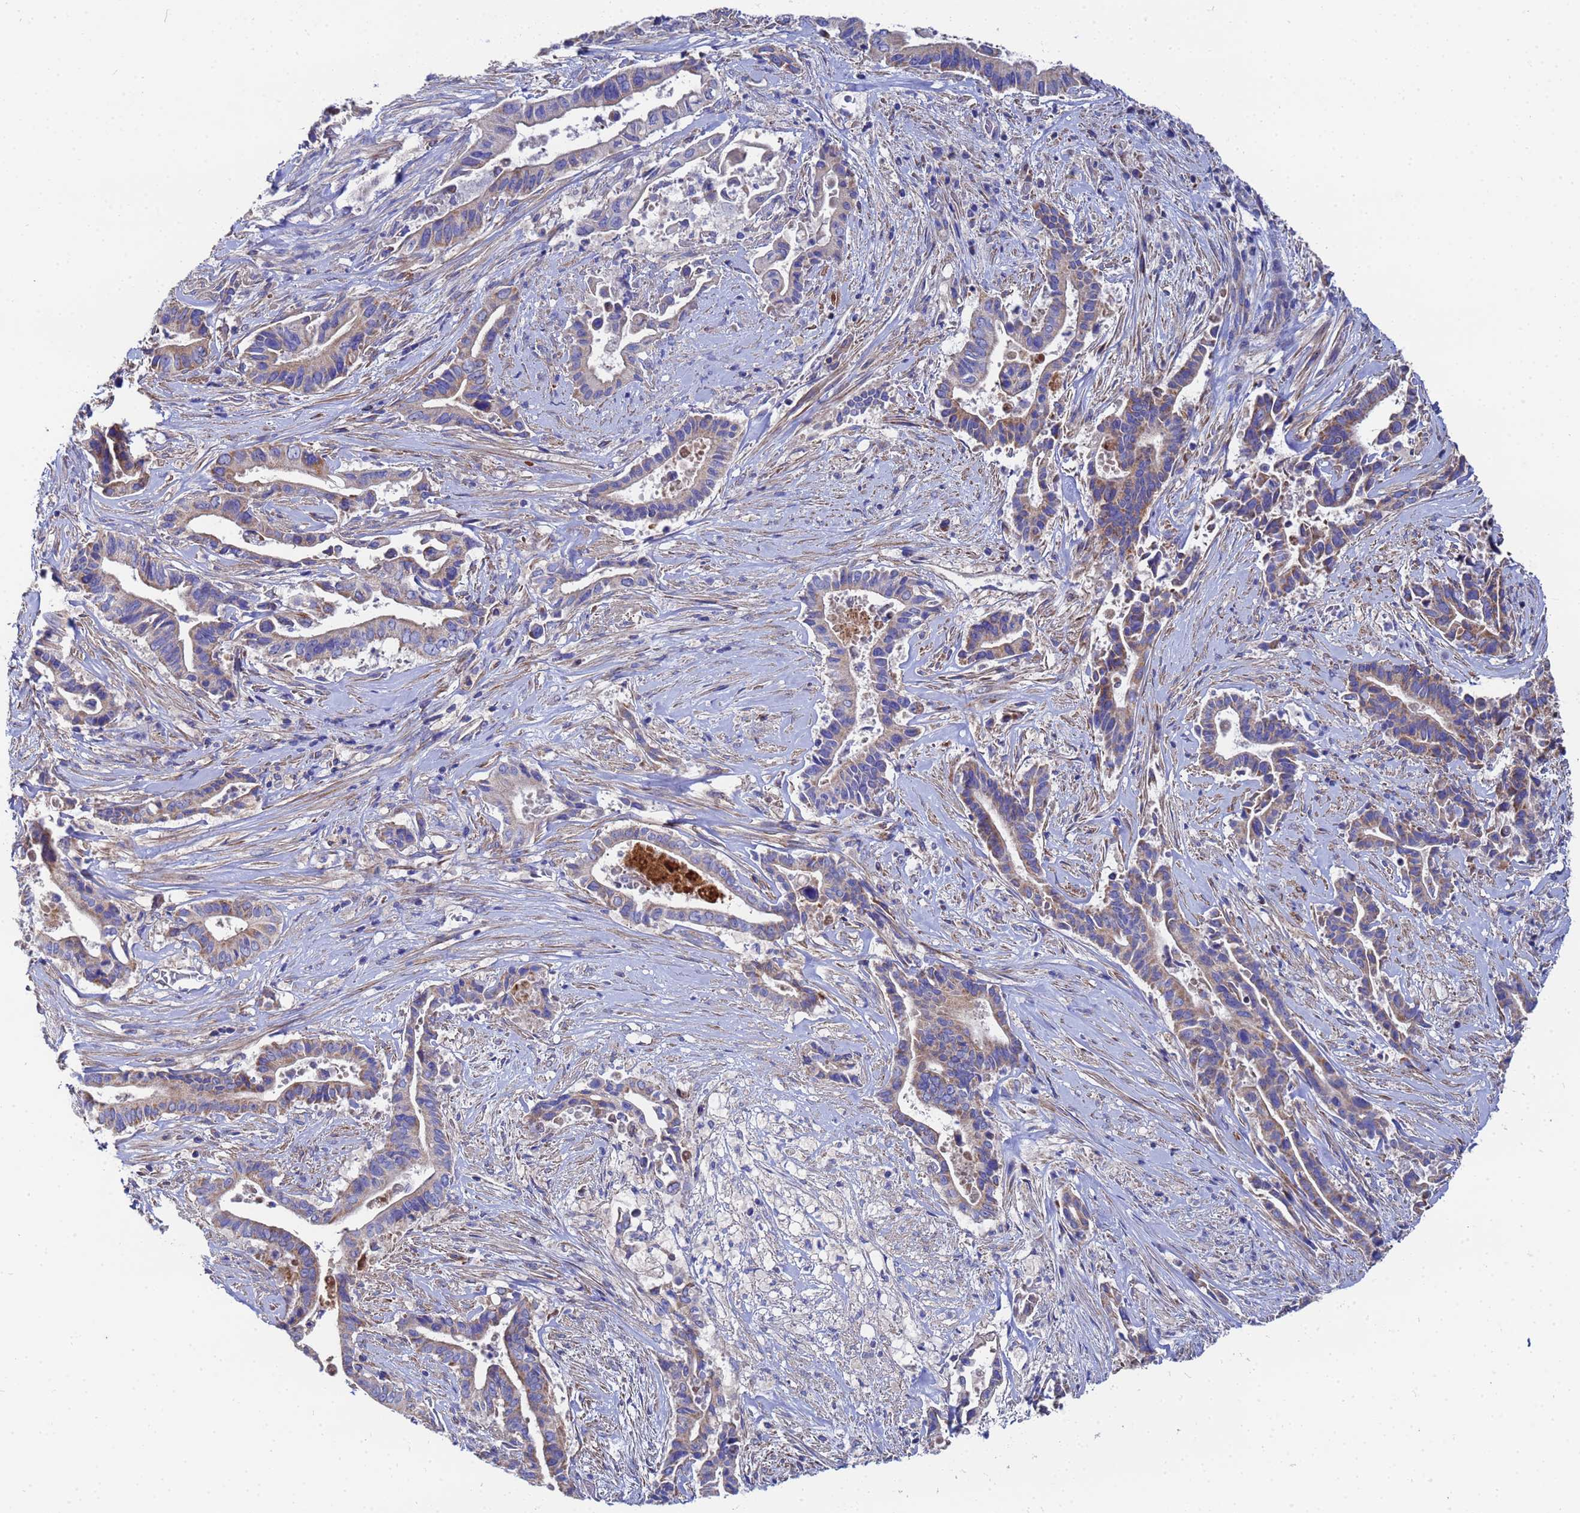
{"staining": {"intensity": "weak", "quantity": "<25%", "location": "cytoplasmic/membranous"}, "tissue": "pancreatic cancer", "cell_type": "Tumor cells", "image_type": "cancer", "snomed": [{"axis": "morphology", "description": "Adenocarcinoma, NOS"}, {"axis": "topography", "description": "Pancreas"}], "caption": "DAB (3,3'-diaminobenzidine) immunohistochemical staining of pancreatic adenocarcinoma exhibits no significant positivity in tumor cells.", "gene": "FAHD2A", "patient": {"sex": "female", "age": 77}}